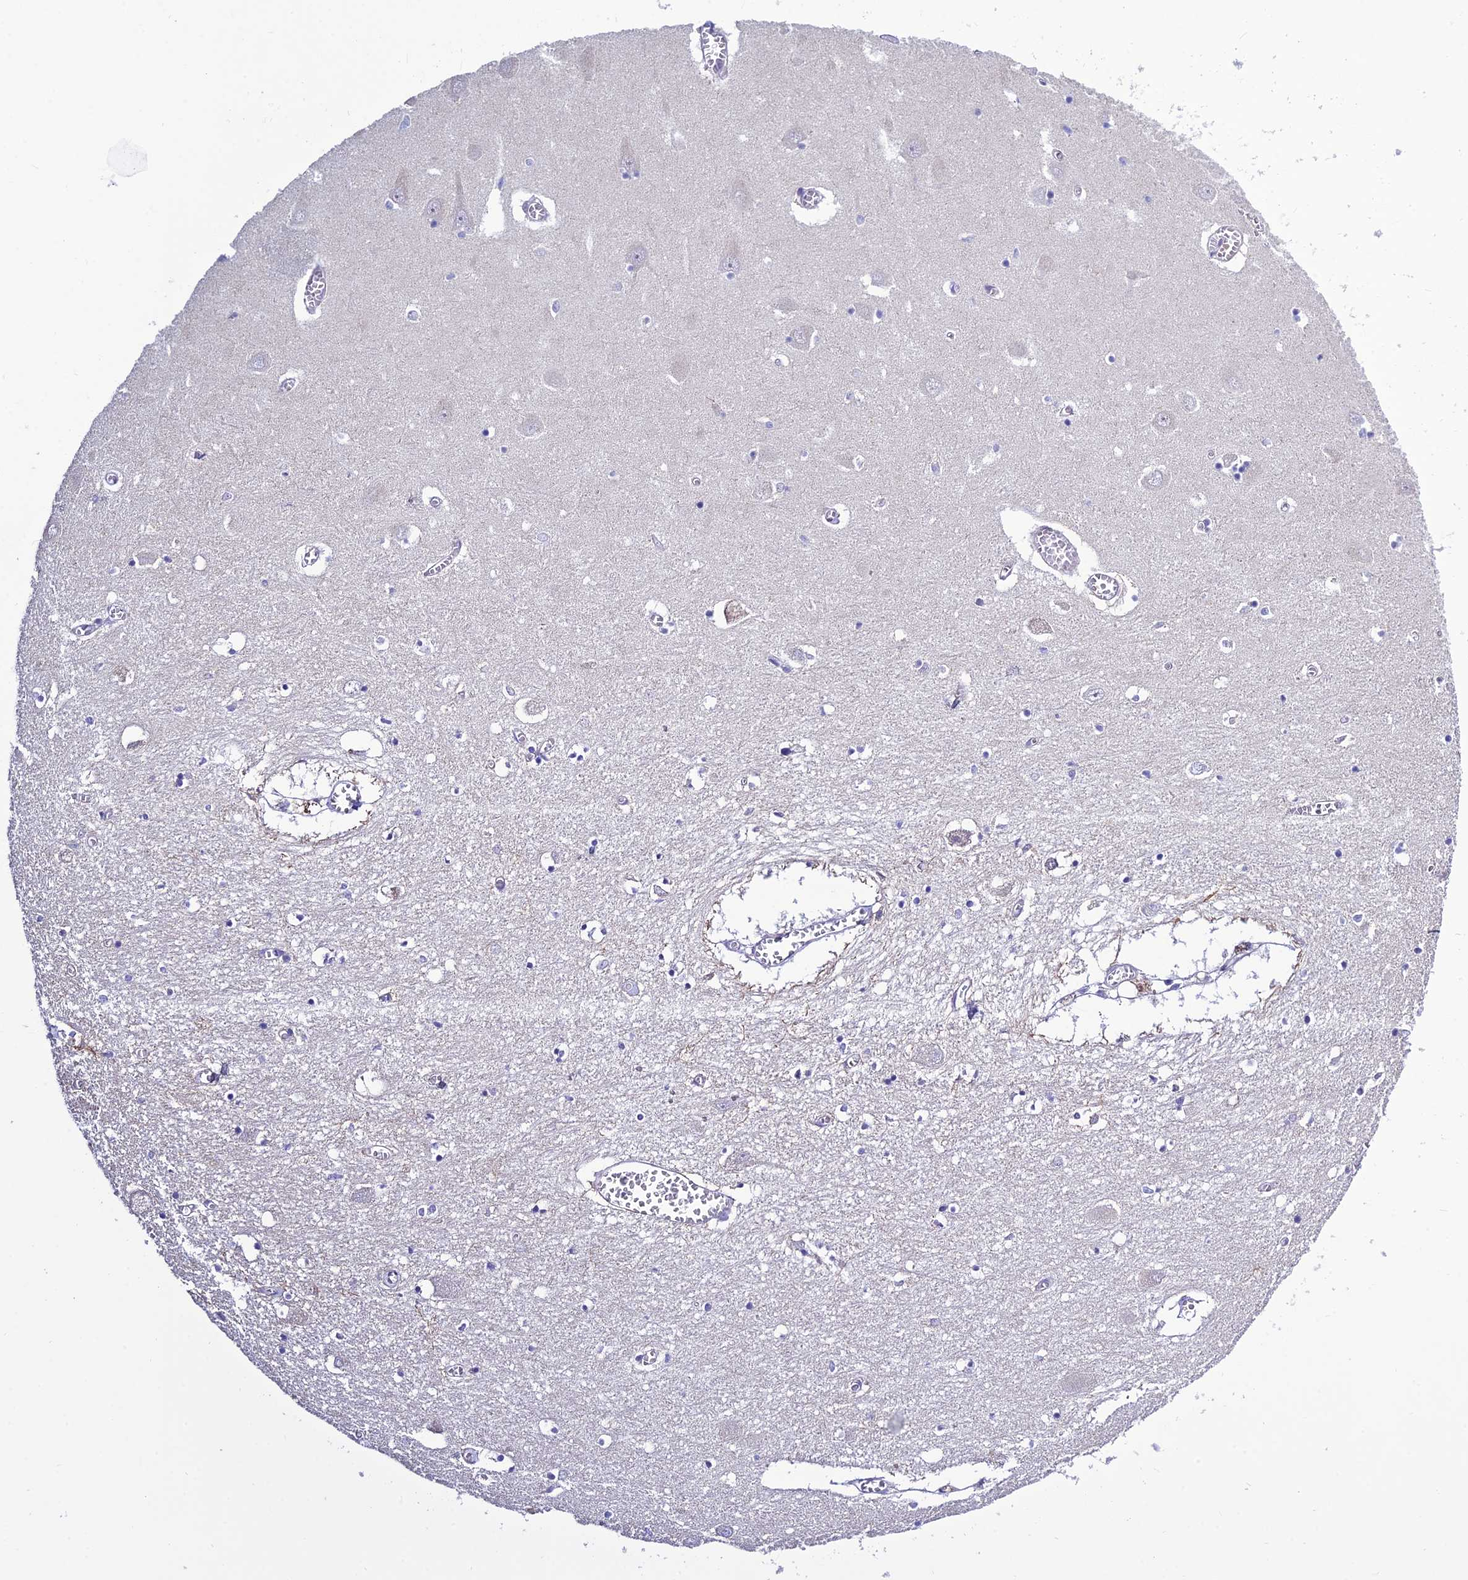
{"staining": {"intensity": "negative", "quantity": "none", "location": "none"}, "tissue": "hippocampus", "cell_type": "Glial cells", "image_type": "normal", "snomed": [{"axis": "morphology", "description": "Normal tissue, NOS"}, {"axis": "topography", "description": "Hippocampus"}], "caption": "IHC of benign human hippocampus exhibits no staining in glial cells.", "gene": "BHMT2", "patient": {"sex": "male", "age": 70}}